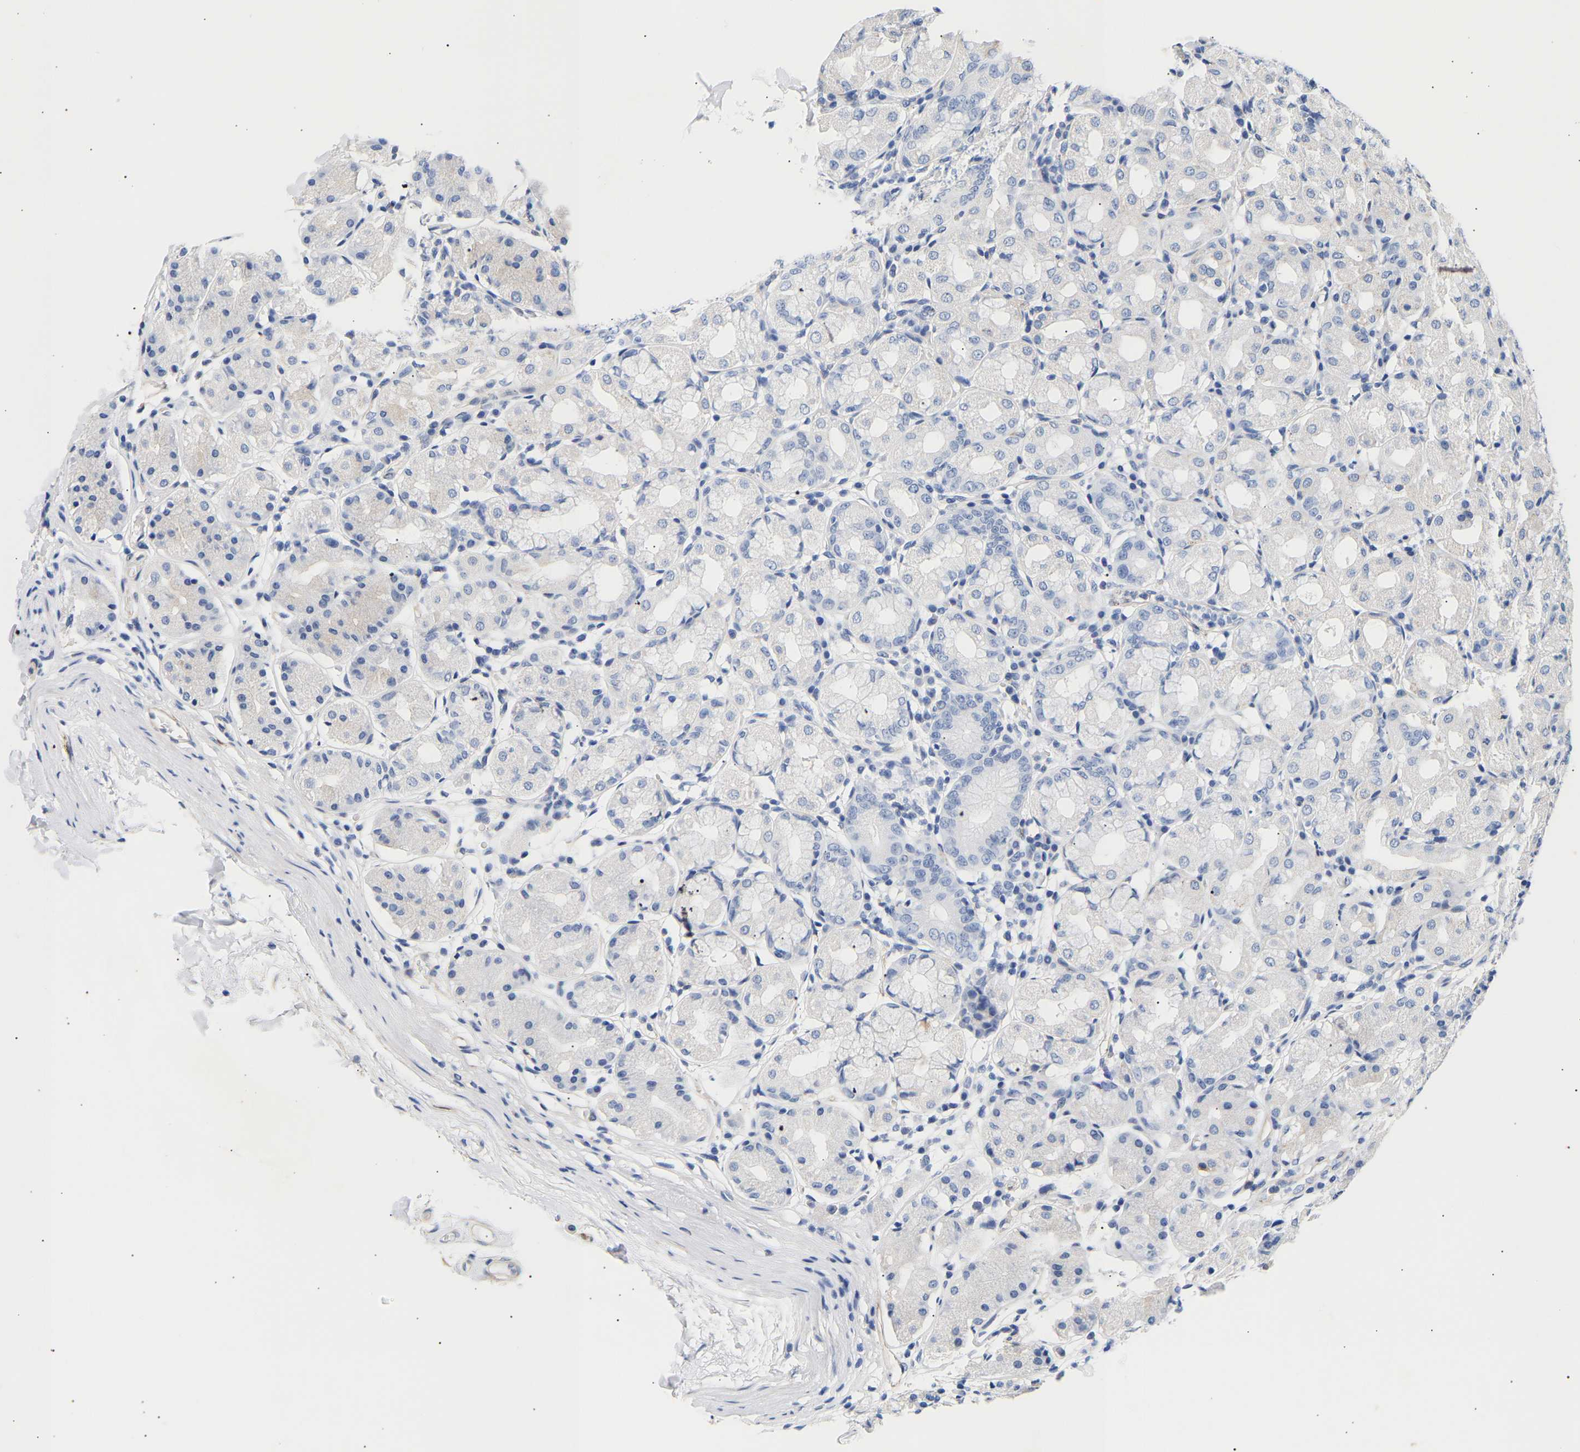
{"staining": {"intensity": "negative", "quantity": "none", "location": "none"}, "tissue": "stomach", "cell_type": "Glandular cells", "image_type": "normal", "snomed": [{"axis": "morphology", "description": "Normal tissue, NOS"}, {"axis": "topography", "description": "Stomach"}, {"axis": "topography", "description": "Stomach, lower"}], "caption": "Histopathology image shows no protein staining in glandular cells of unremarkable stomach. (Brightfield microscopy of DAB immunohistochemistry (IHC) at high magnification).", "gene": "IGFBP7", "patient": {"sex": "female", "age": 56}}